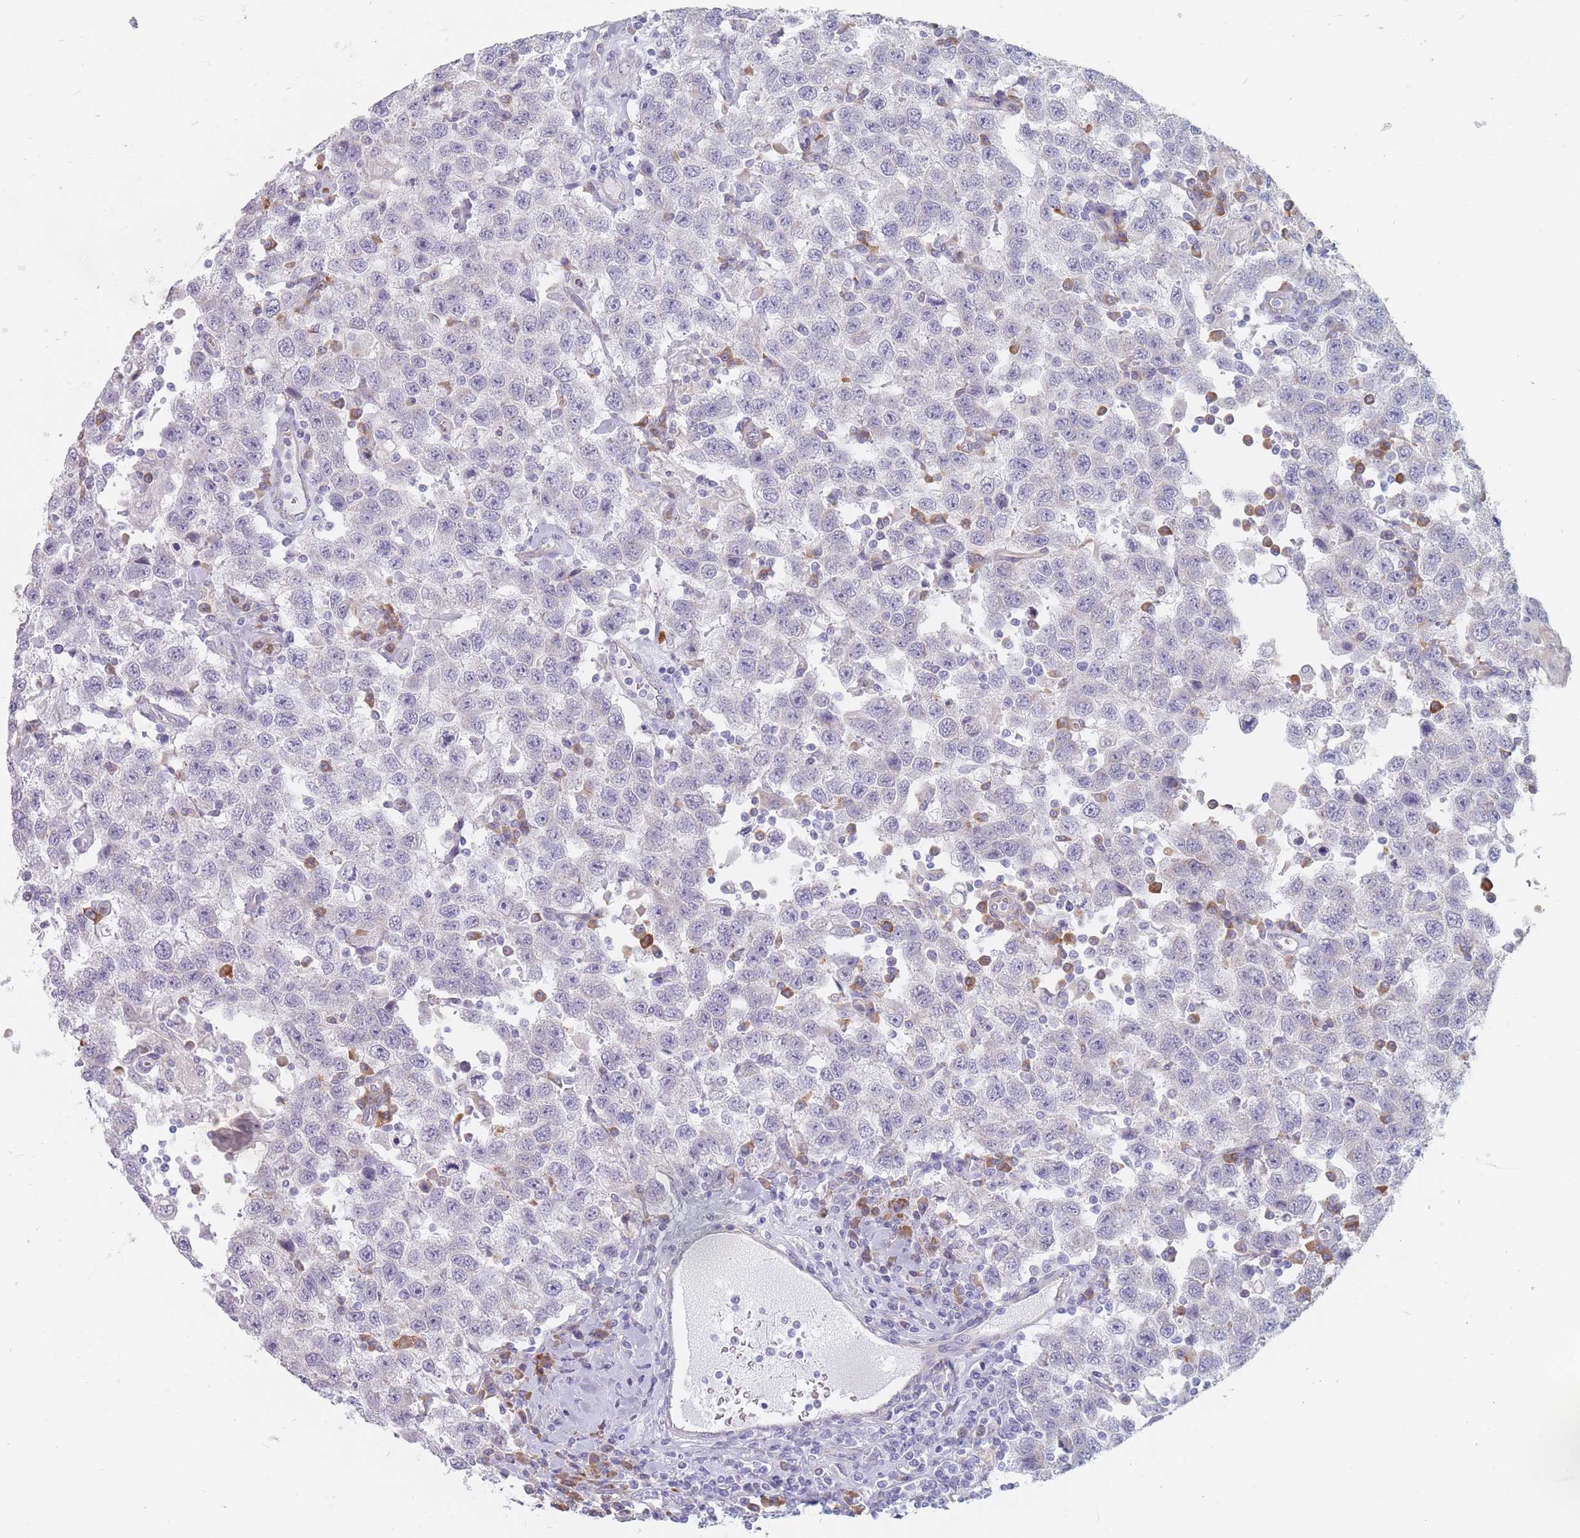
{"staining": {"intensity": "negative", "quantity": "none", "location": "none"}, "tissue": "testis cancer", "cell_type": "Tumor cells", "image_type": "cancer", "snomed": [{"axis": "morphology", "description": "Seminoma, NOS"}, {"axis": "topography", "description": "Testis"}], "caption": "Tumor cells are negative for protein expression in human testis cancer. (Stains: DAB (3,3'-diaminobenzidine) immunohistochemistry (IHC) with hematoxylin counter stain, Microscopy: brightfield microscopy at high magnification).", "gene": "ERBIN", "patient": {"sex": "male", "age": 41}}